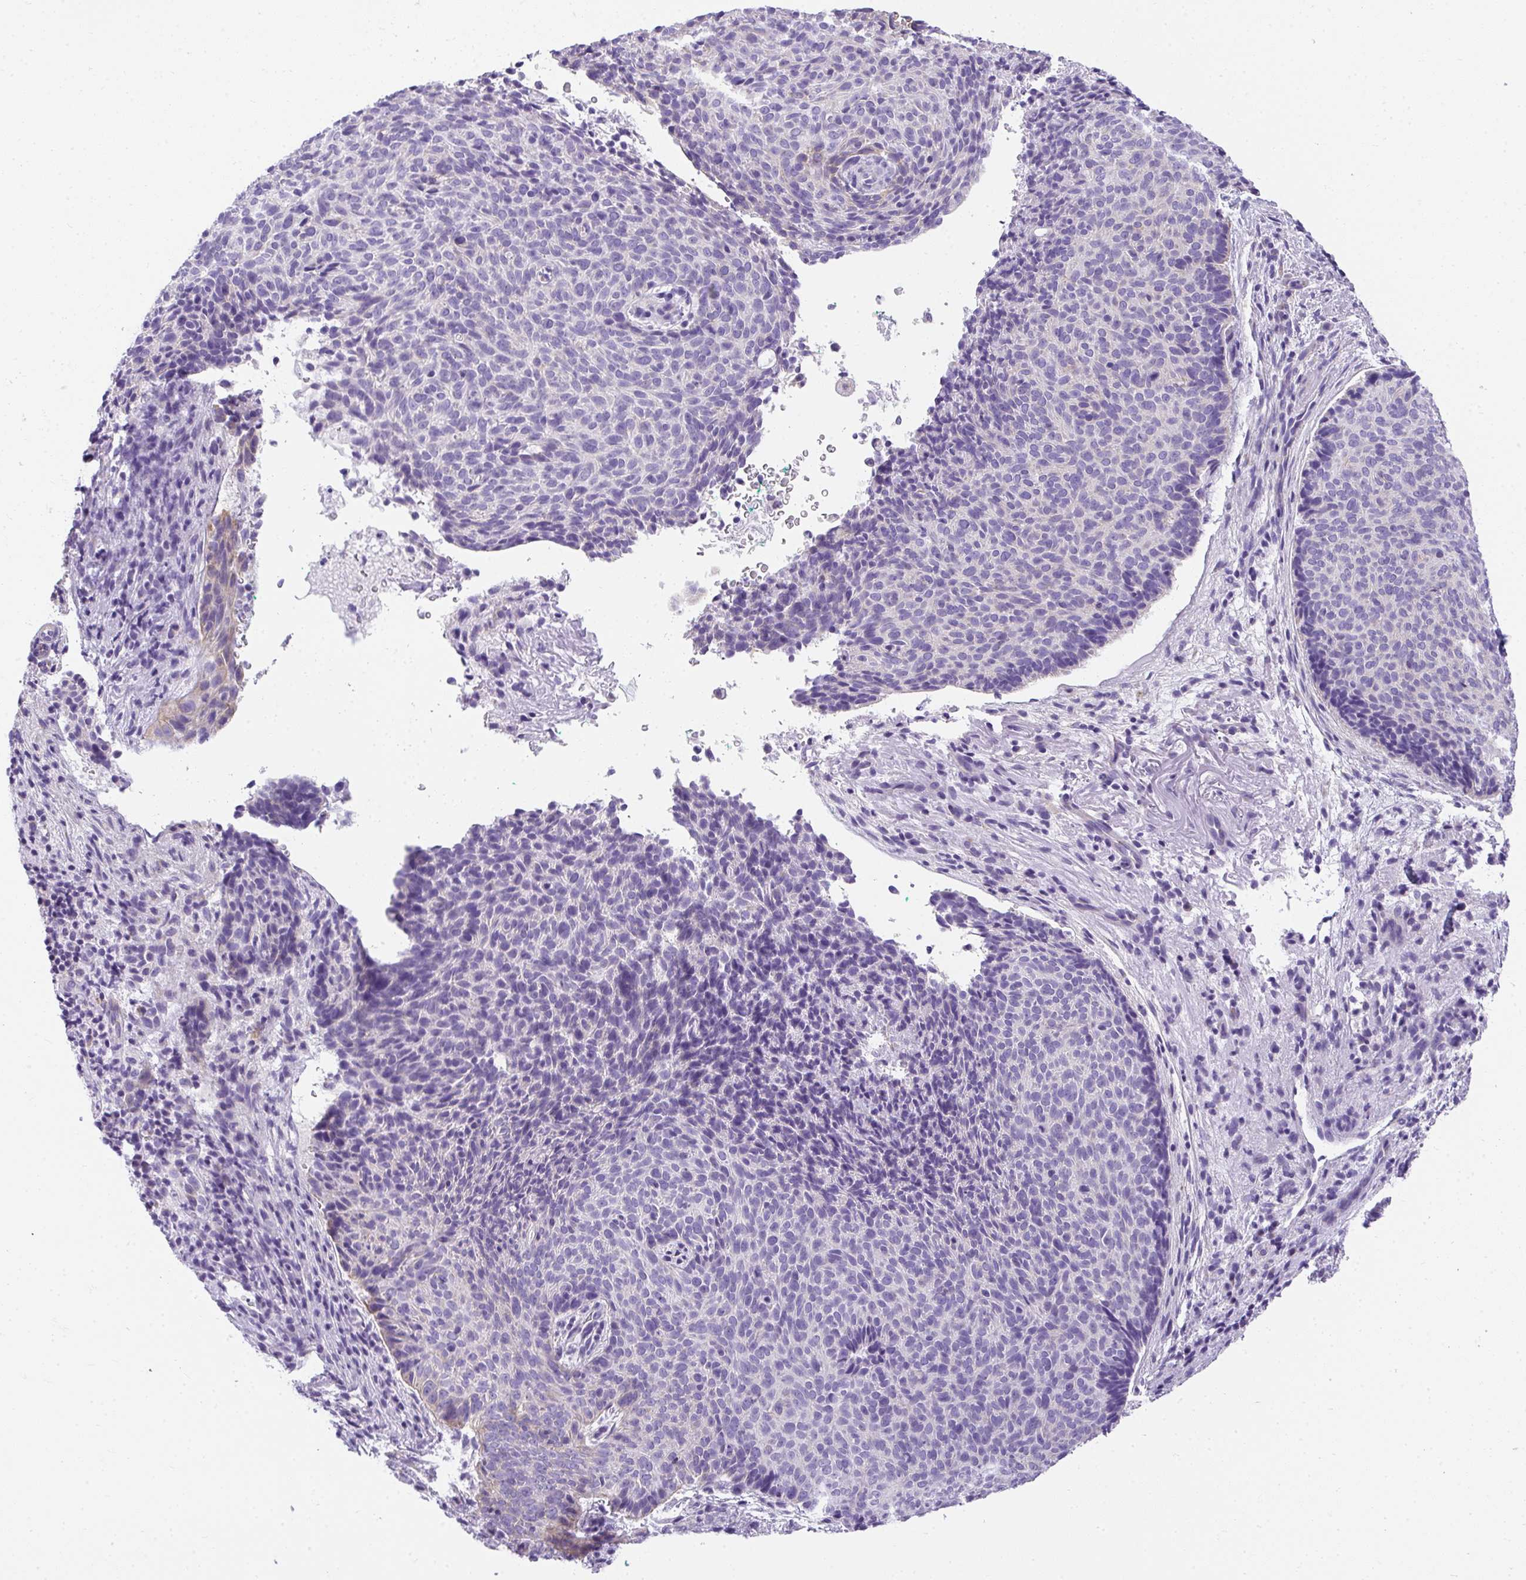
{"staining": {"intensity": "negative", "quantity": "none", "location": "none"}, "tissue": "skin cancer", "cell_type": "Tumor cells", "image_type": "cancer", "snomed": [{"axis": "morphology", "description": "Basal cell carcinoma"}, {"axis": "topography", "description": "Skin"}, {"axis": "topography", "description": "Skin of head"}], "caption": "This is an IHC histopathology image of skin cancer. There is no positivity in tumor cells.", "gene": "PLPPR3", "patient": {"sex": "female", "age": 92}}